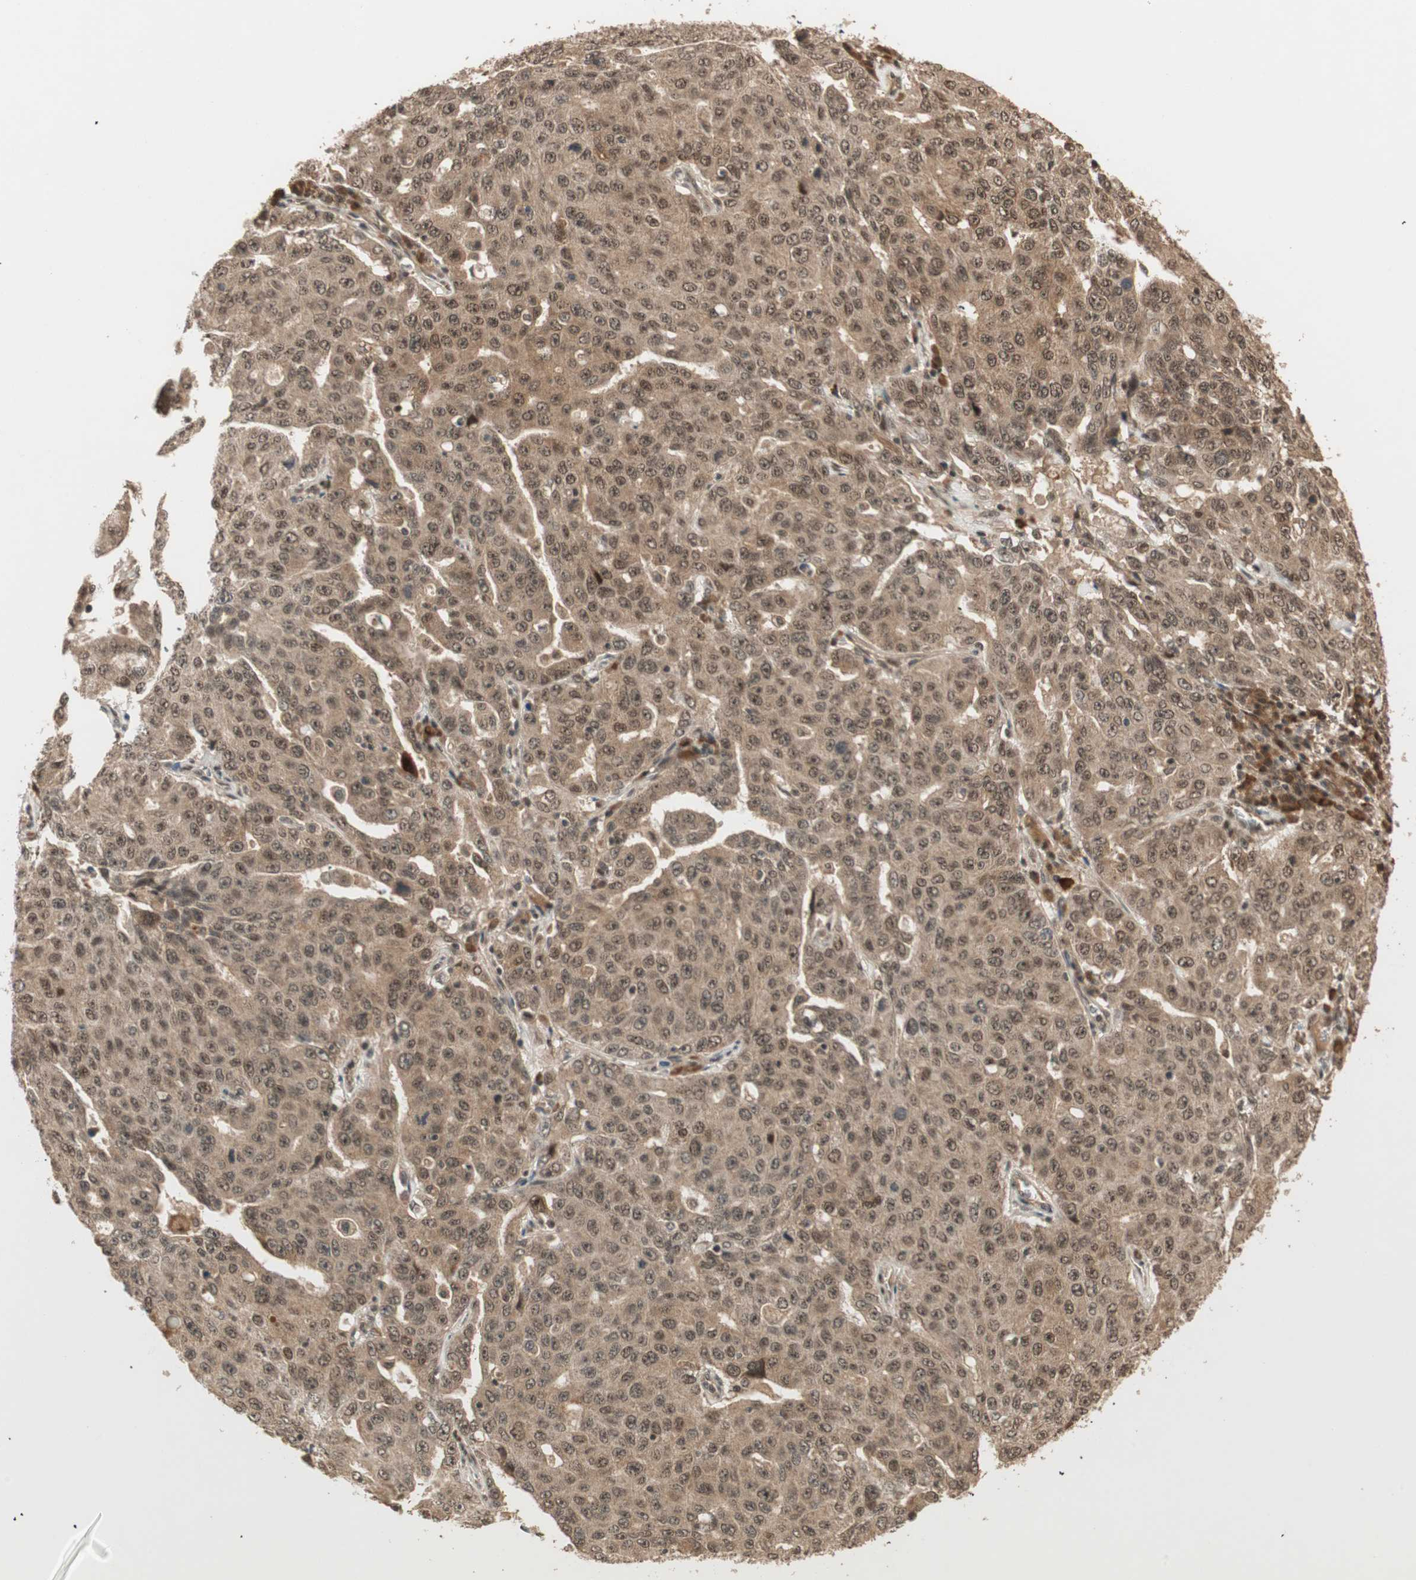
{"staining": {"intensity": "moderate", "quantity": ">75%", "location": "cytoplasmic/membranous,nuclear"}, "tissue": "ovarian cancer", "cell_type": "Tumor cells", "image_type": "cancer", "snomed": [{"axis": "morphology", "description": "Carcinoma, endometroid"}, {"axis": "topography", "description": "Ovary"}], "caption": "An immunohistochemistry (IHC) histopathology image of neoplastic tissue is shown. Protein staining in brown highlights moderate cytoplasmic/membranous and nuclear positivity in endometroid carcinoma (ovarian) within tumor cells.", "gene": "ZSCAN31", "patient": {"sex": "female", "age": 62}}